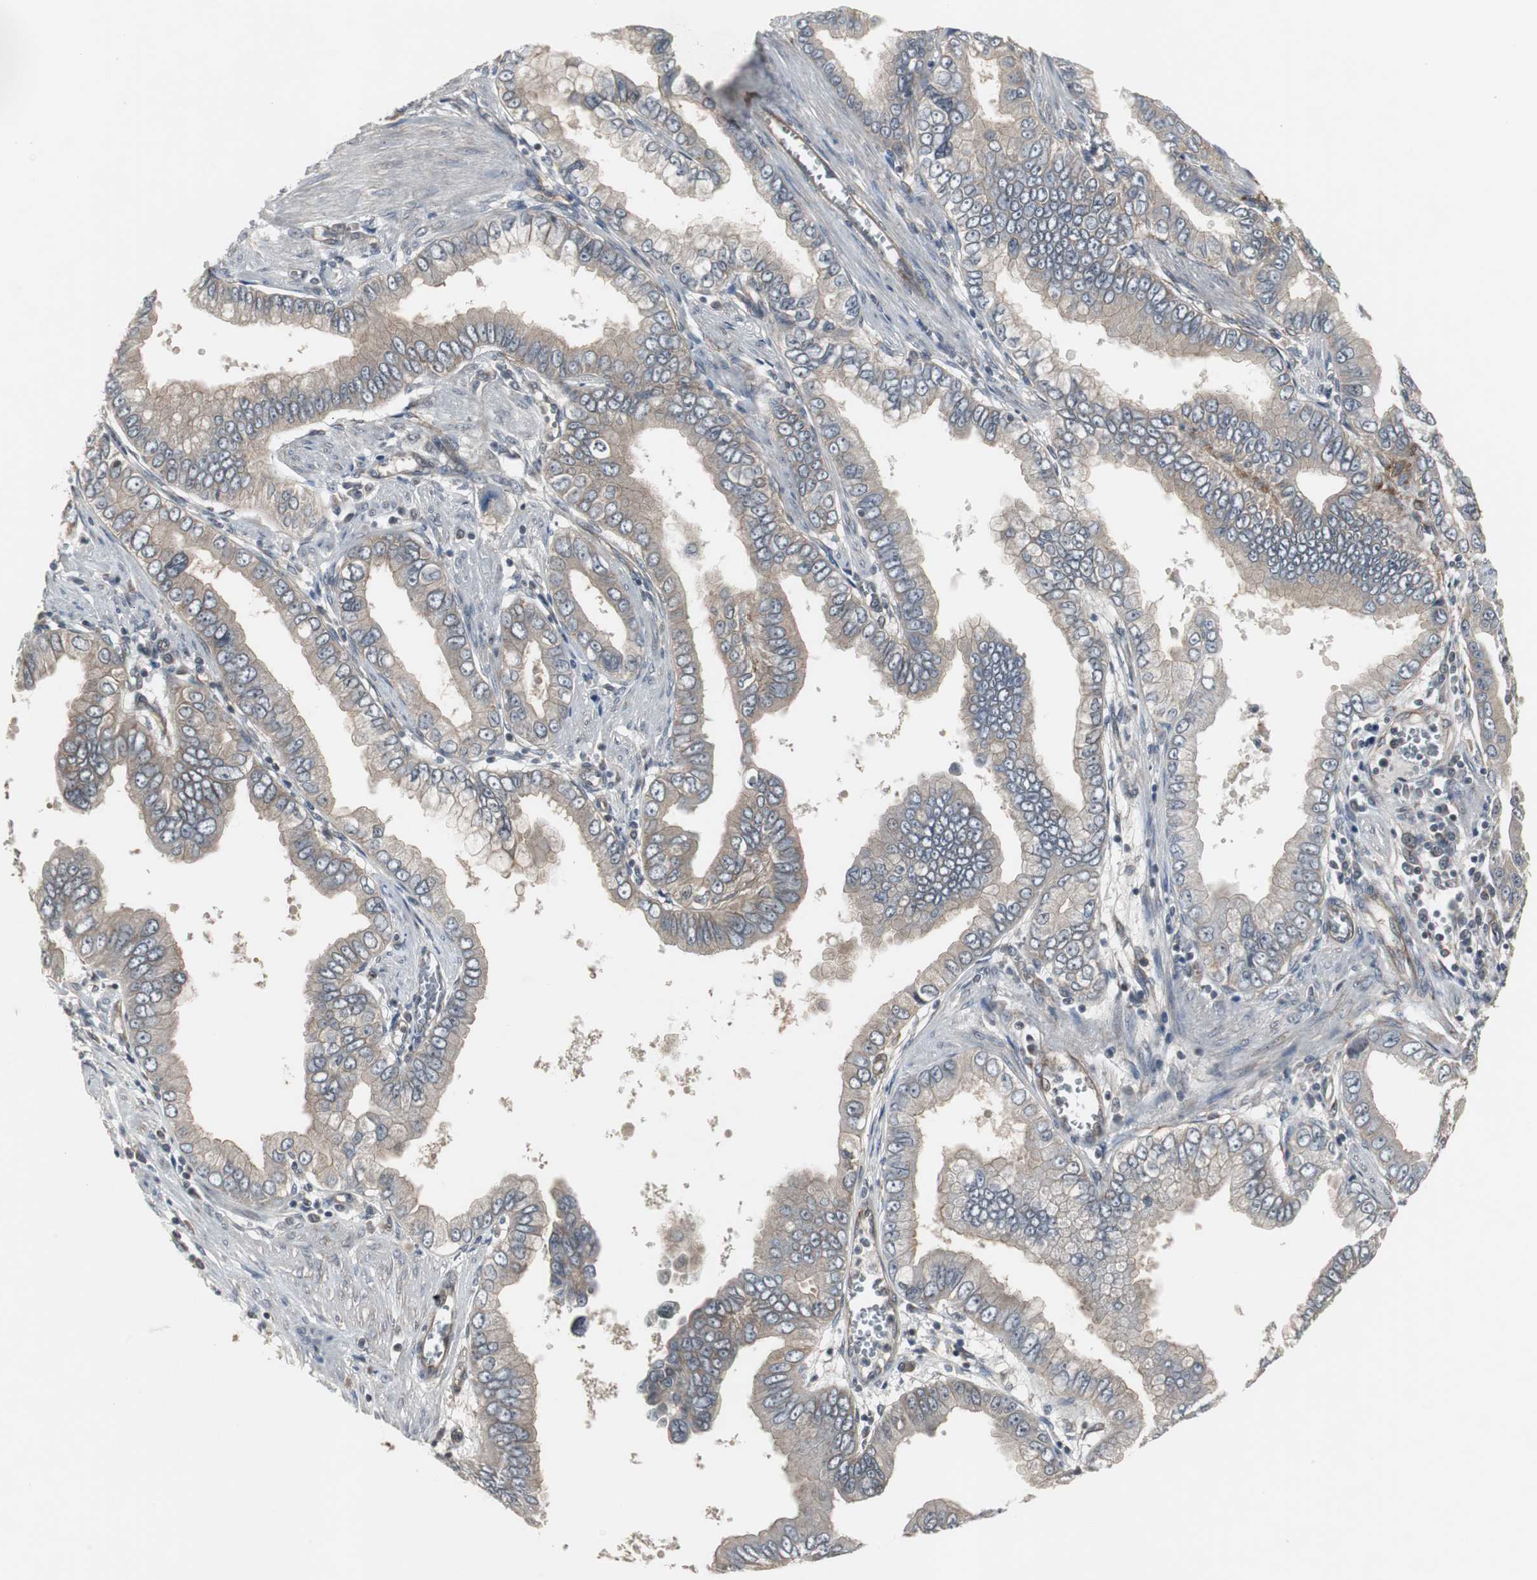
{"staining": {"intensity": "weak", "quantity": ">75%", "location": "cytoplasmic/membranous"}, "tissue": "pancreatic cancer", "cell_type": "Tumor cells", "image_type": "cancer", "snomed": [{"axis": "morphology", "description": "Normal tissue, NOS"}, {"axis": "topography", "description": "Lymph node"}], "caption": "This is an image of immunohistochemistry staining of pancreatic cancer, which shows weak staining in the cytoplasmic/membranous of tumor cells.", "gene": "ATP2B2", "patient": {"sex": "male", "age": 50}}